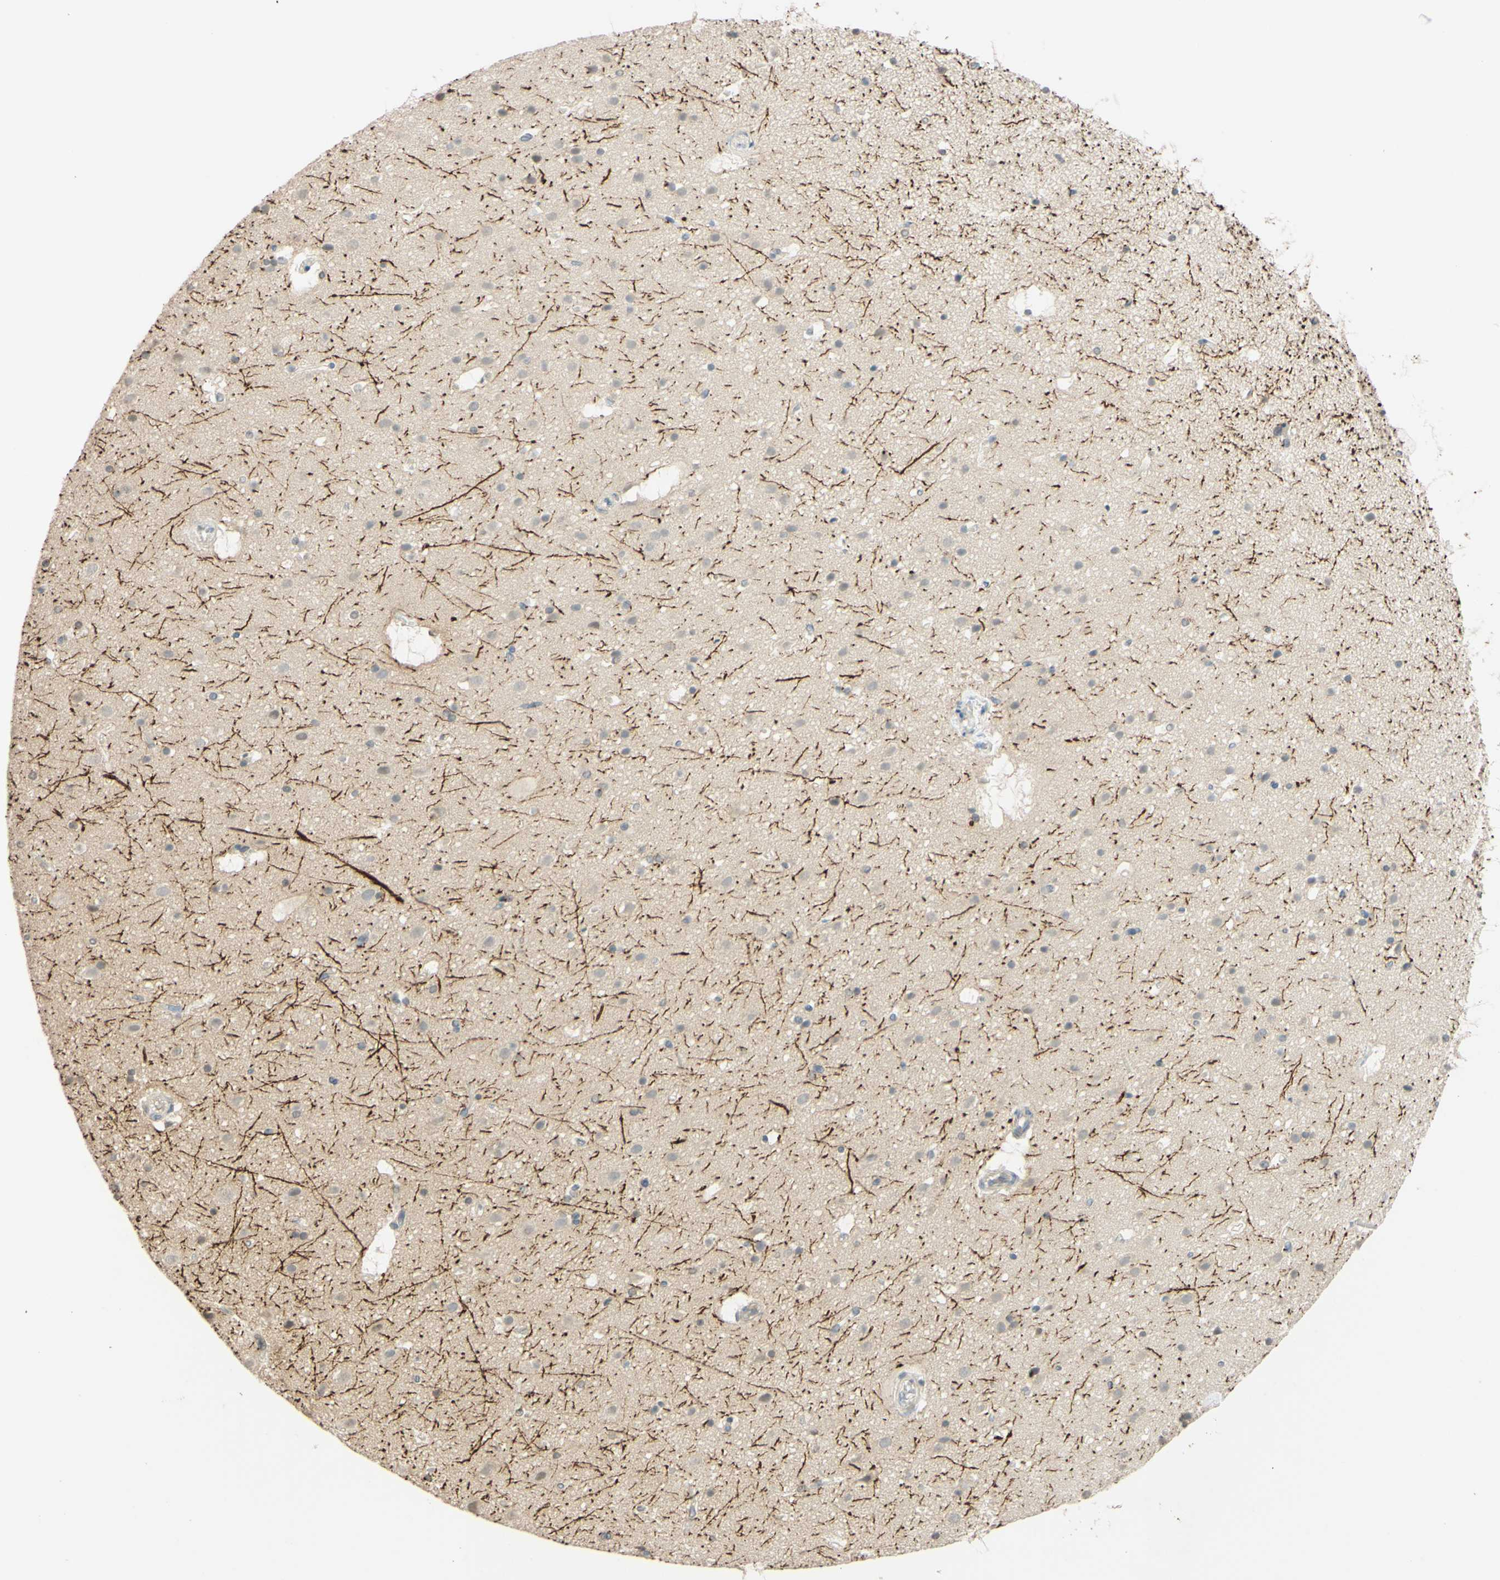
{"staining": {"intensity": "negative", "quantity": "none", "location": "none"}, "tissue": "cerebral cortex", "cell_type": "Endothelial cells", "image_type": "normal", "snomed": [{"axis": "morphology", "description": "Normal tissue, NOS"}, {"axis": "topography", "description": "Cerebral cortex"}], "caption": "There is no significant expression in endothelial cells of cerebral cortex. Brightfield microscopy of immunohistochemistry (IHC) stained with DAB (3,3'-diaminobenzidine) (brown) and hematoxylin (blue), captured at high magnification.", "gene": "MAG", "patient": {"sex": "male", "age": 45}}